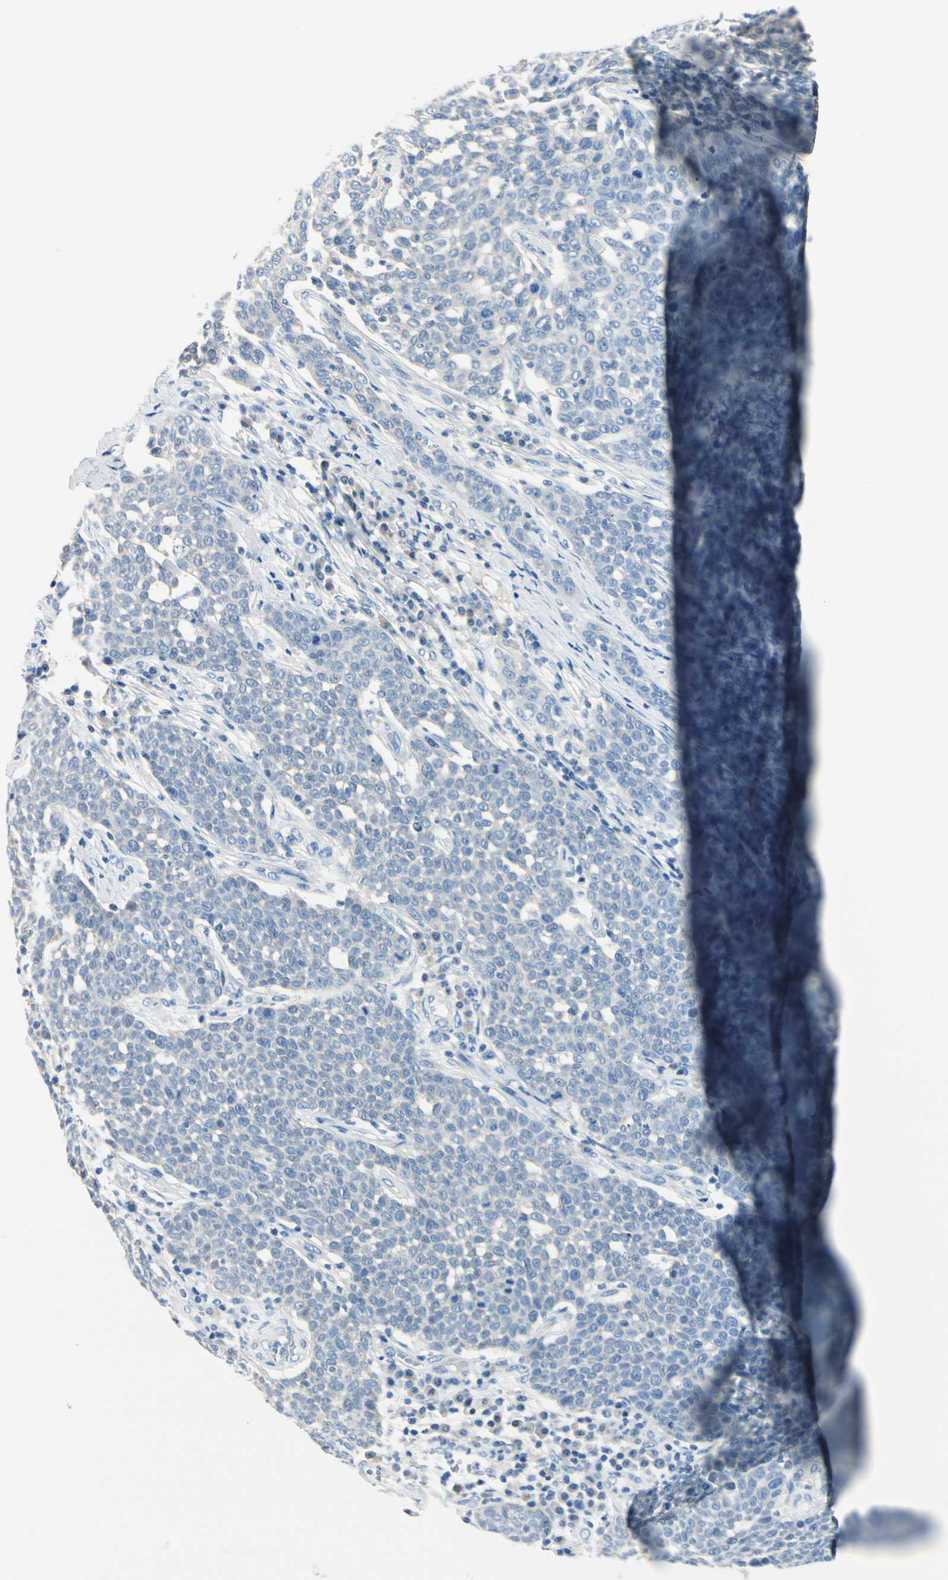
{"staining": {"intensity": "negative", "quantity": "none", "location": "none"}, "tissue": "cervical cancer", "cell_type": "Tumor cells", "image_type": "cancer", "snomed": [{"axis": "morphology", "description": "Squamous cell carcinoma, NOS"}, {"axis": "topography", "description": "Cervix"}], "caption": "Immunohistochemistry histopathology image of cervical cancer (squamous cell carcinoma) stained for a protein (brown), which exhibits no positivity in tumor cells. The staining is performed using DAB brown chromogen with nuclei counter-stained in using hematoxylin.", "gene": "PEBP1", "patient": {"sex": "female", "age": 34}}